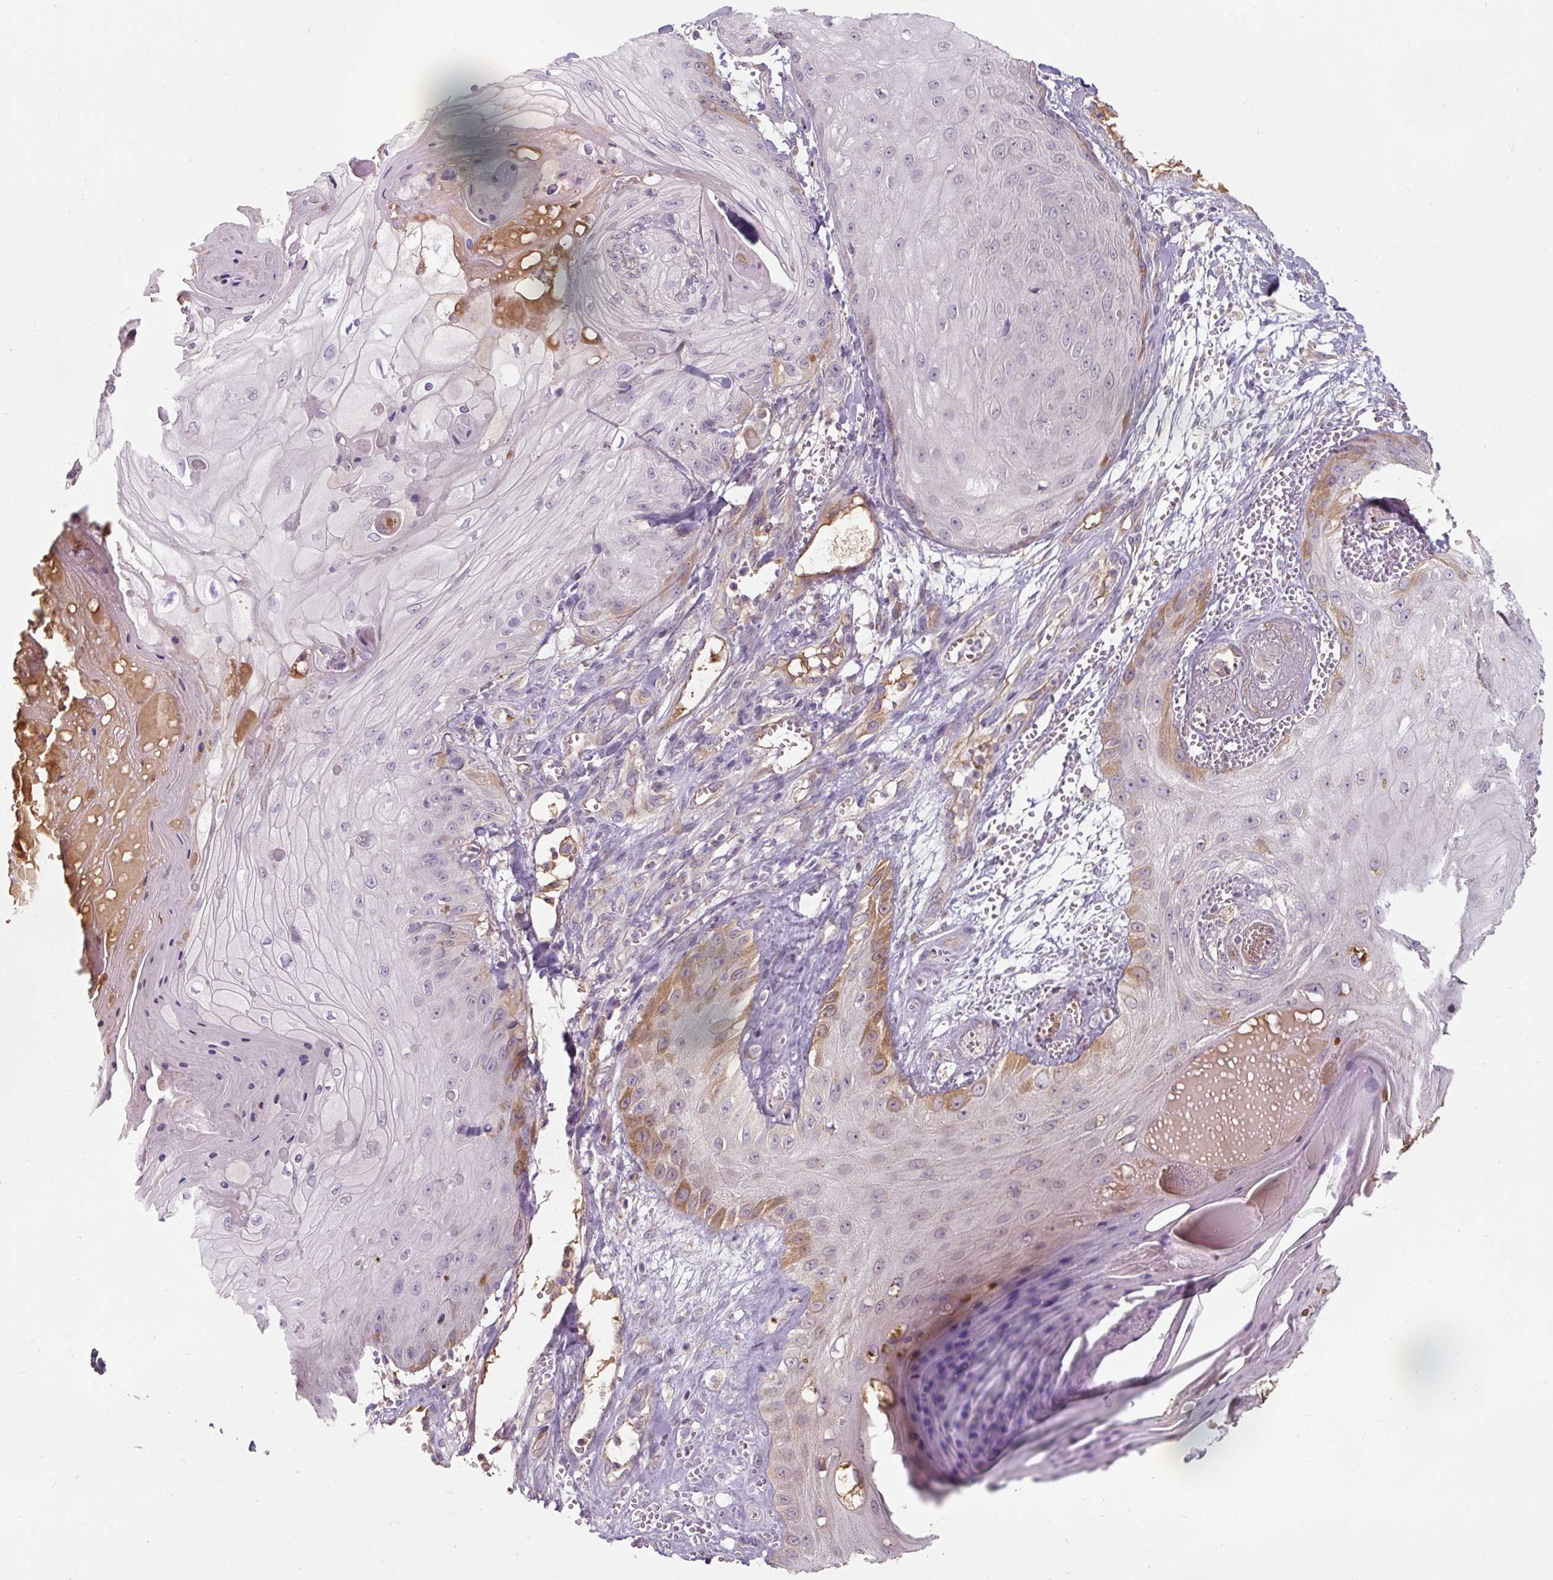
{"staining": {"intensity": "moderate", "quantity": "<25%", "location": "cytoplasmic/membranous"}, "tissue": "skin cancer", "cell_type": "Tumor cells", "image_type": "cancer", "snomed": [{"axis": "morphology", "description": "Squamous cell carcinoma, NOS"}, {"axis": "topography", "description": "Skin"}], "caption": "Human skin cancer stained for a protein (brown) demonstrates moderate cytoplasmic/membranous positive positivity in approximately <25% of tumor cells.", "gene": "TSEN54", "patient": {"sex": "male", "age": 74}}